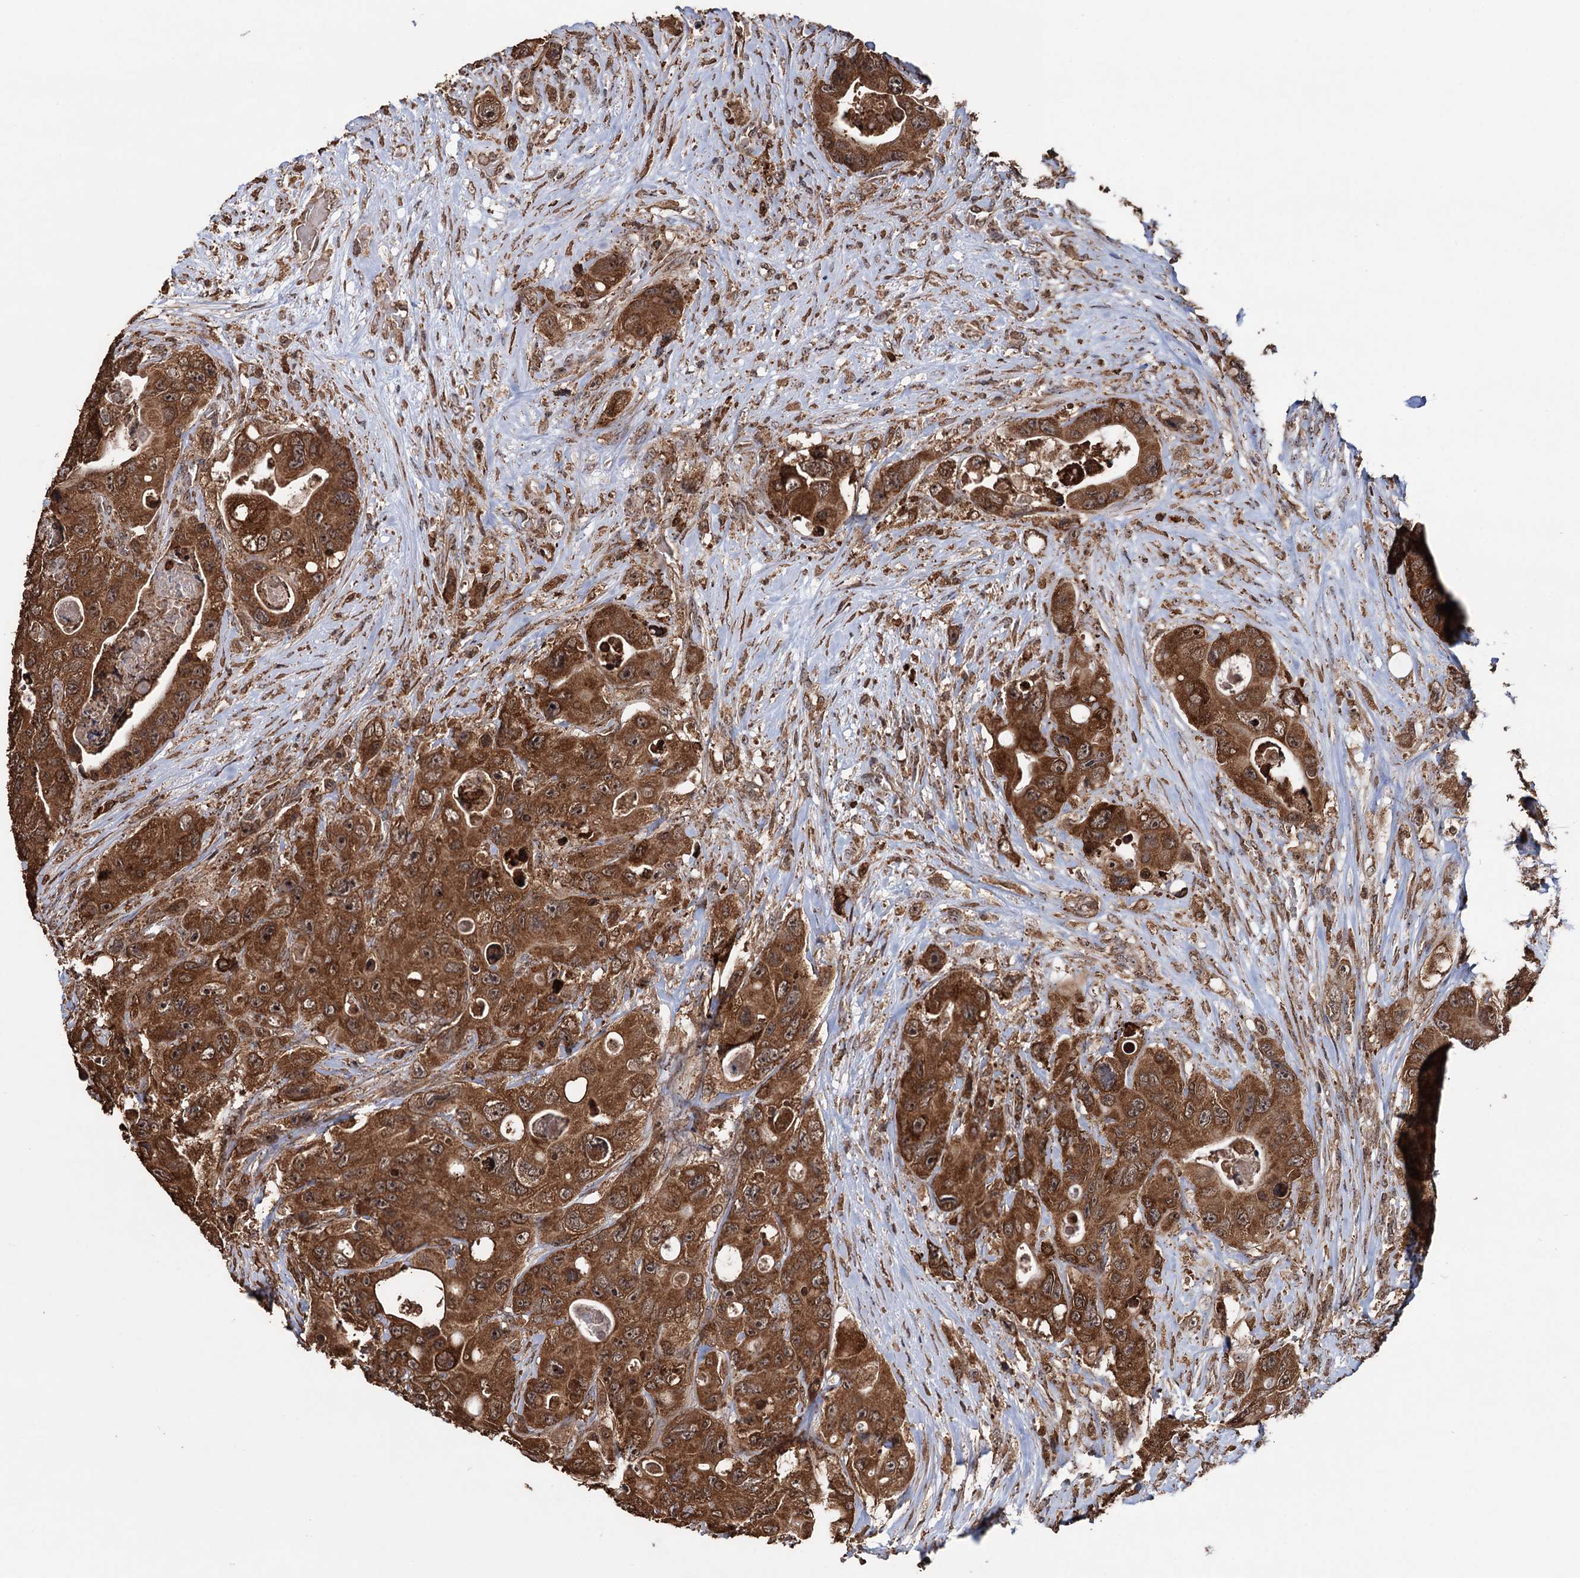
{"staining": {"intensity": "strong", "quantity": ">75%", "location": "cytoplasmic/membranous,nuclear"}, "tissue": "colorectal cancer", "cell_type": "Tumor cells", "image_type": "cancer", "snomed": [{"axis": "morphology", "description": "Adenocarcinoma, NOS"}, {"axis": "topography", "description": "Colon"}], "caption": "Immunohistochemical staining of human colorectal cancer displays high levels of strong cytoplasmic/membranous and nuclear protein positivity in approximately >75% of tumor cells. The staining was performed using DAB to visualize the protein expression in brown, while the nuclei were stained in blue with hematoxylin (Magnification: 20x).", "gene": "TBC1D12", "patient": {"sex": "female", "age": 46}}